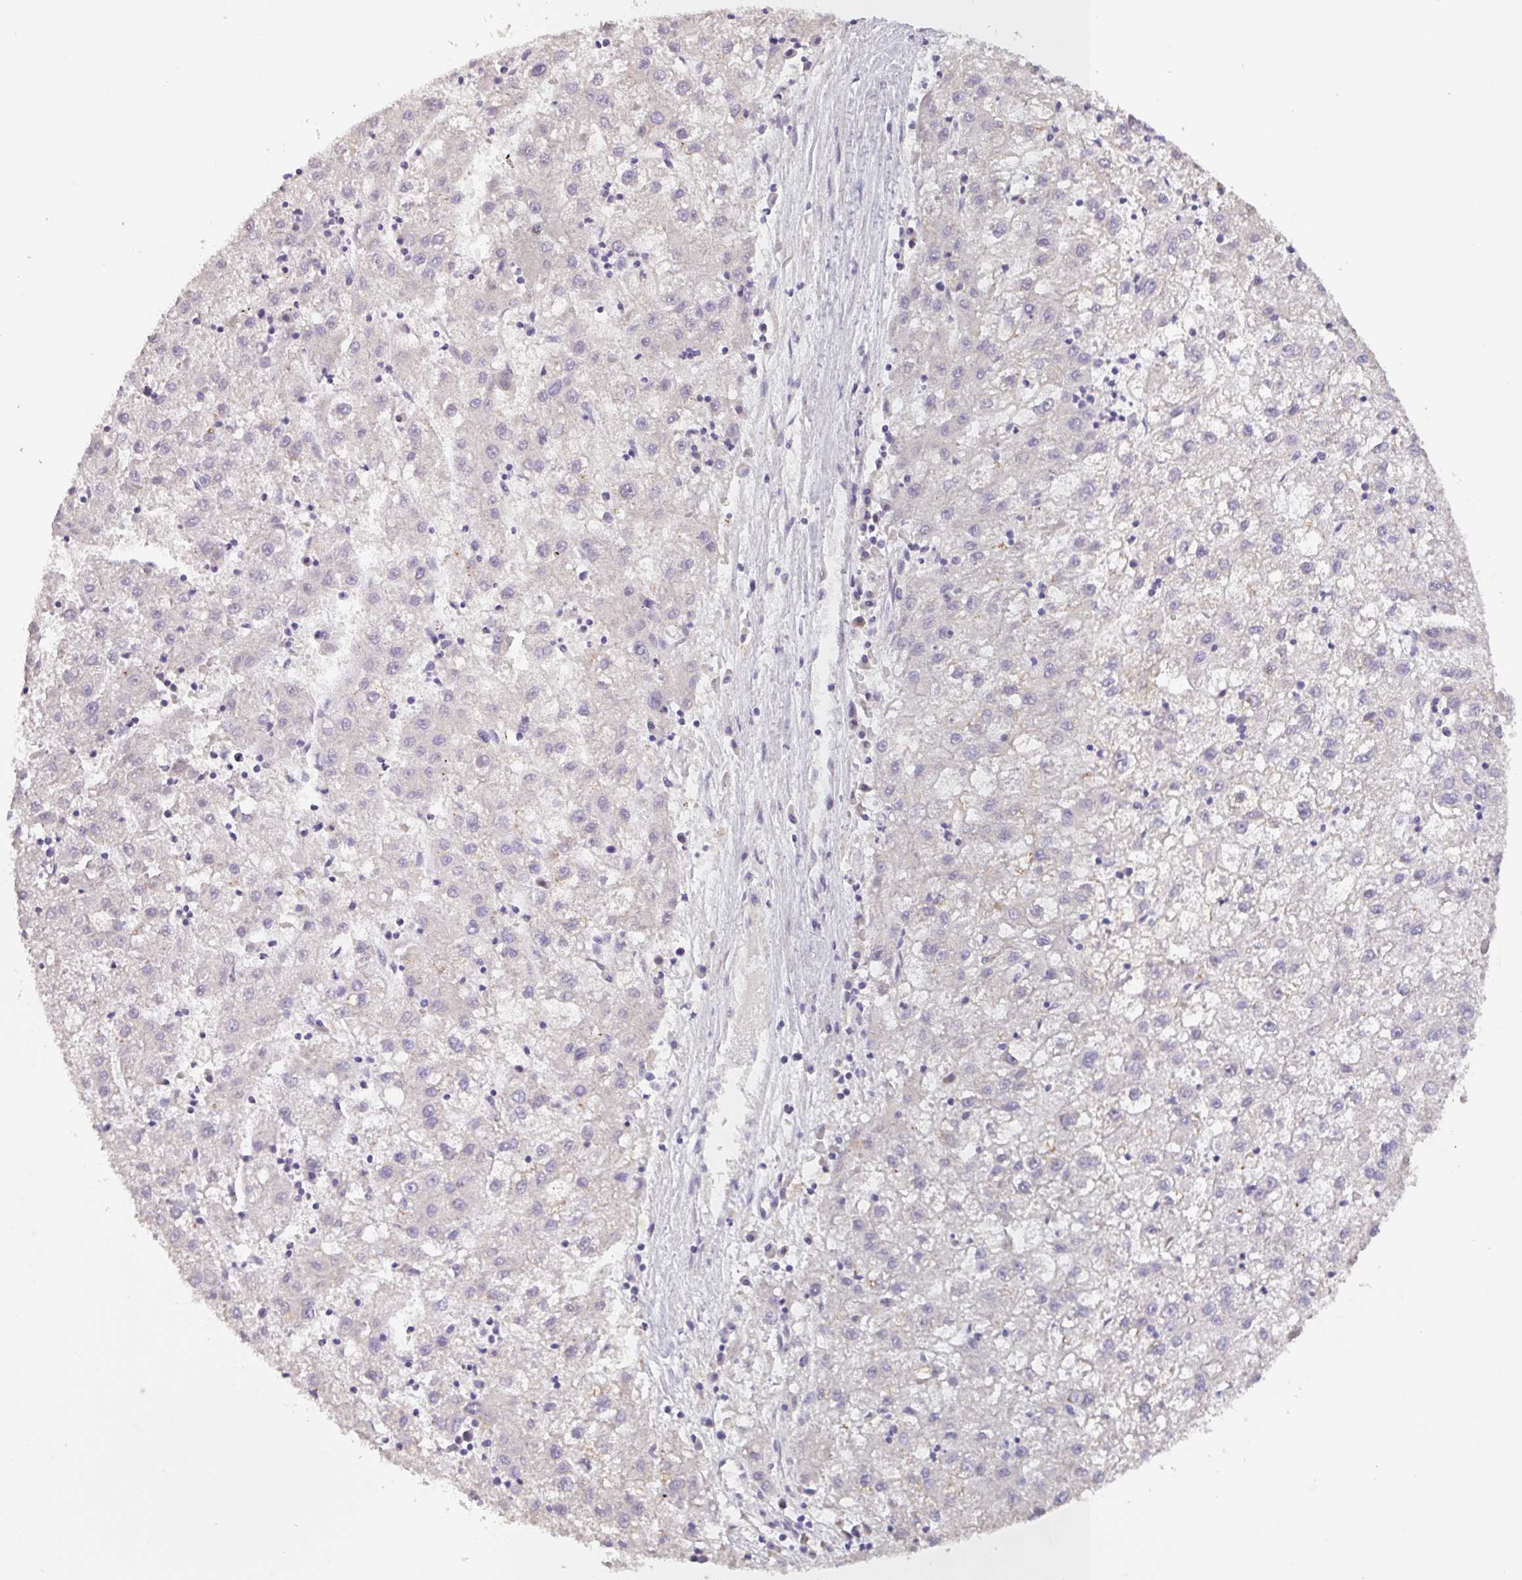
{"staining": {"intensity": "negative", "quantity": "none", "location": "none"}, "tissue": "liver cancer", "cell_type": "Tumor cells", "image_type": "cancer", "snomed": [{"axis": "morphology", "description": "Carcinoma, Hepatocellular, NOS"}, {"axis": "topography", "description": "Liver"}], "caption": "Immunohistochemical staining of human liver cancer (hepatocellular carcinoma) shows no significant positivity in tumor cells. Nuclei are stained in blue.", "gene": "SFTPB", "patient": {"sex": "male", "age": 72}}